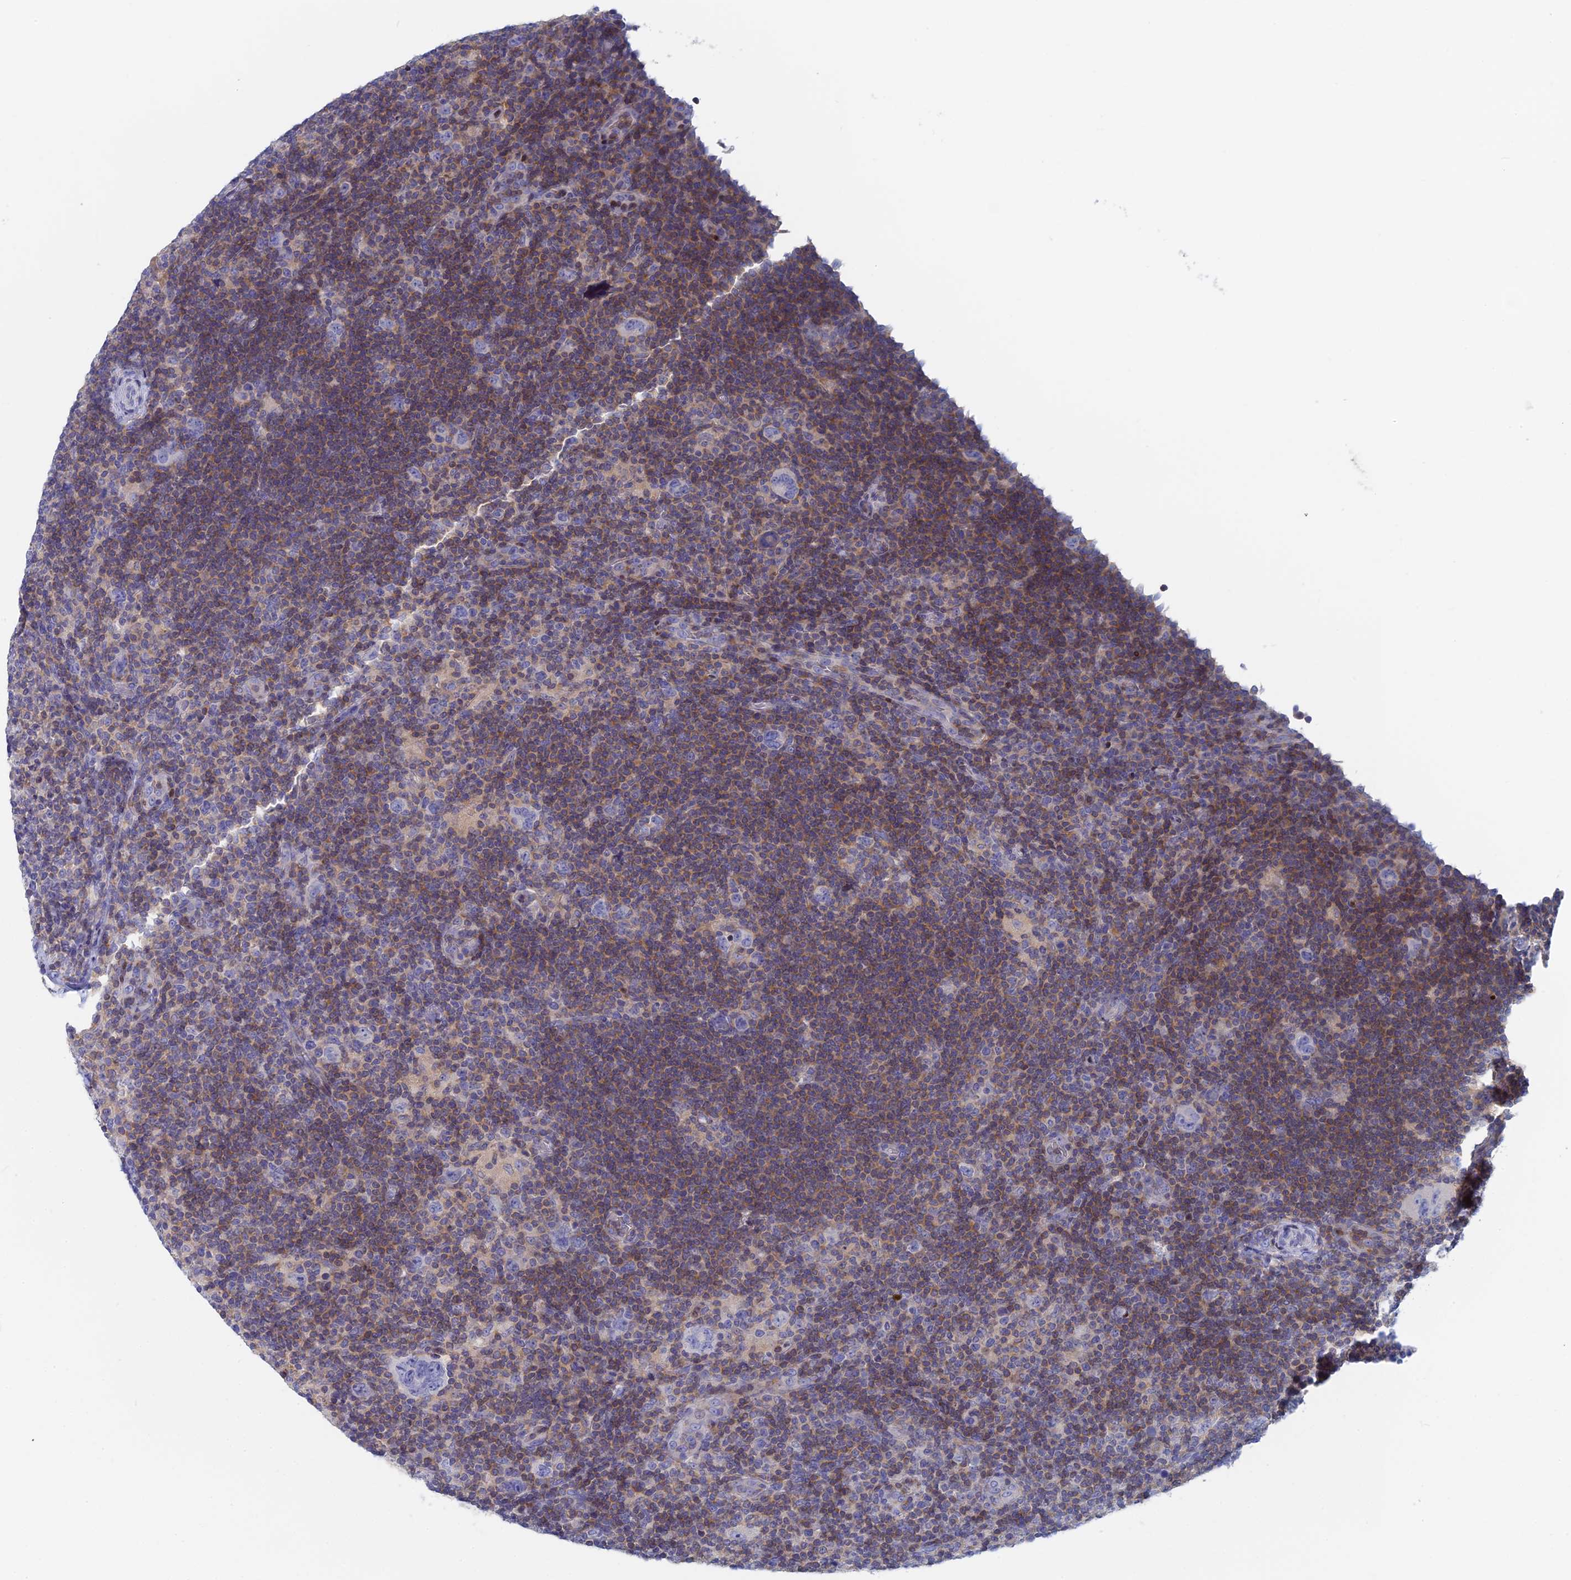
{"staining": {"intensity": "negative", "quantity": "none", "location": "none"}, "tissue": "lymphoma", "cell_type": "Tumor cells", "image_type": "cancer", "snomed": [{"axis": "morphology", "description": "Hodgkin's disease, NOS"}, {"axis": "topography", "description": "Lymph node"}], "caption": "Immunohistochemistry (IHC) of lymphoma shows no expression in tumor cells. (Brightfield microscopy of DAB (3,3'-diaminobenzidine) IHC at high magnification).", "gene": "ACP7", "patient": {"sex": "female", "age": 57}}